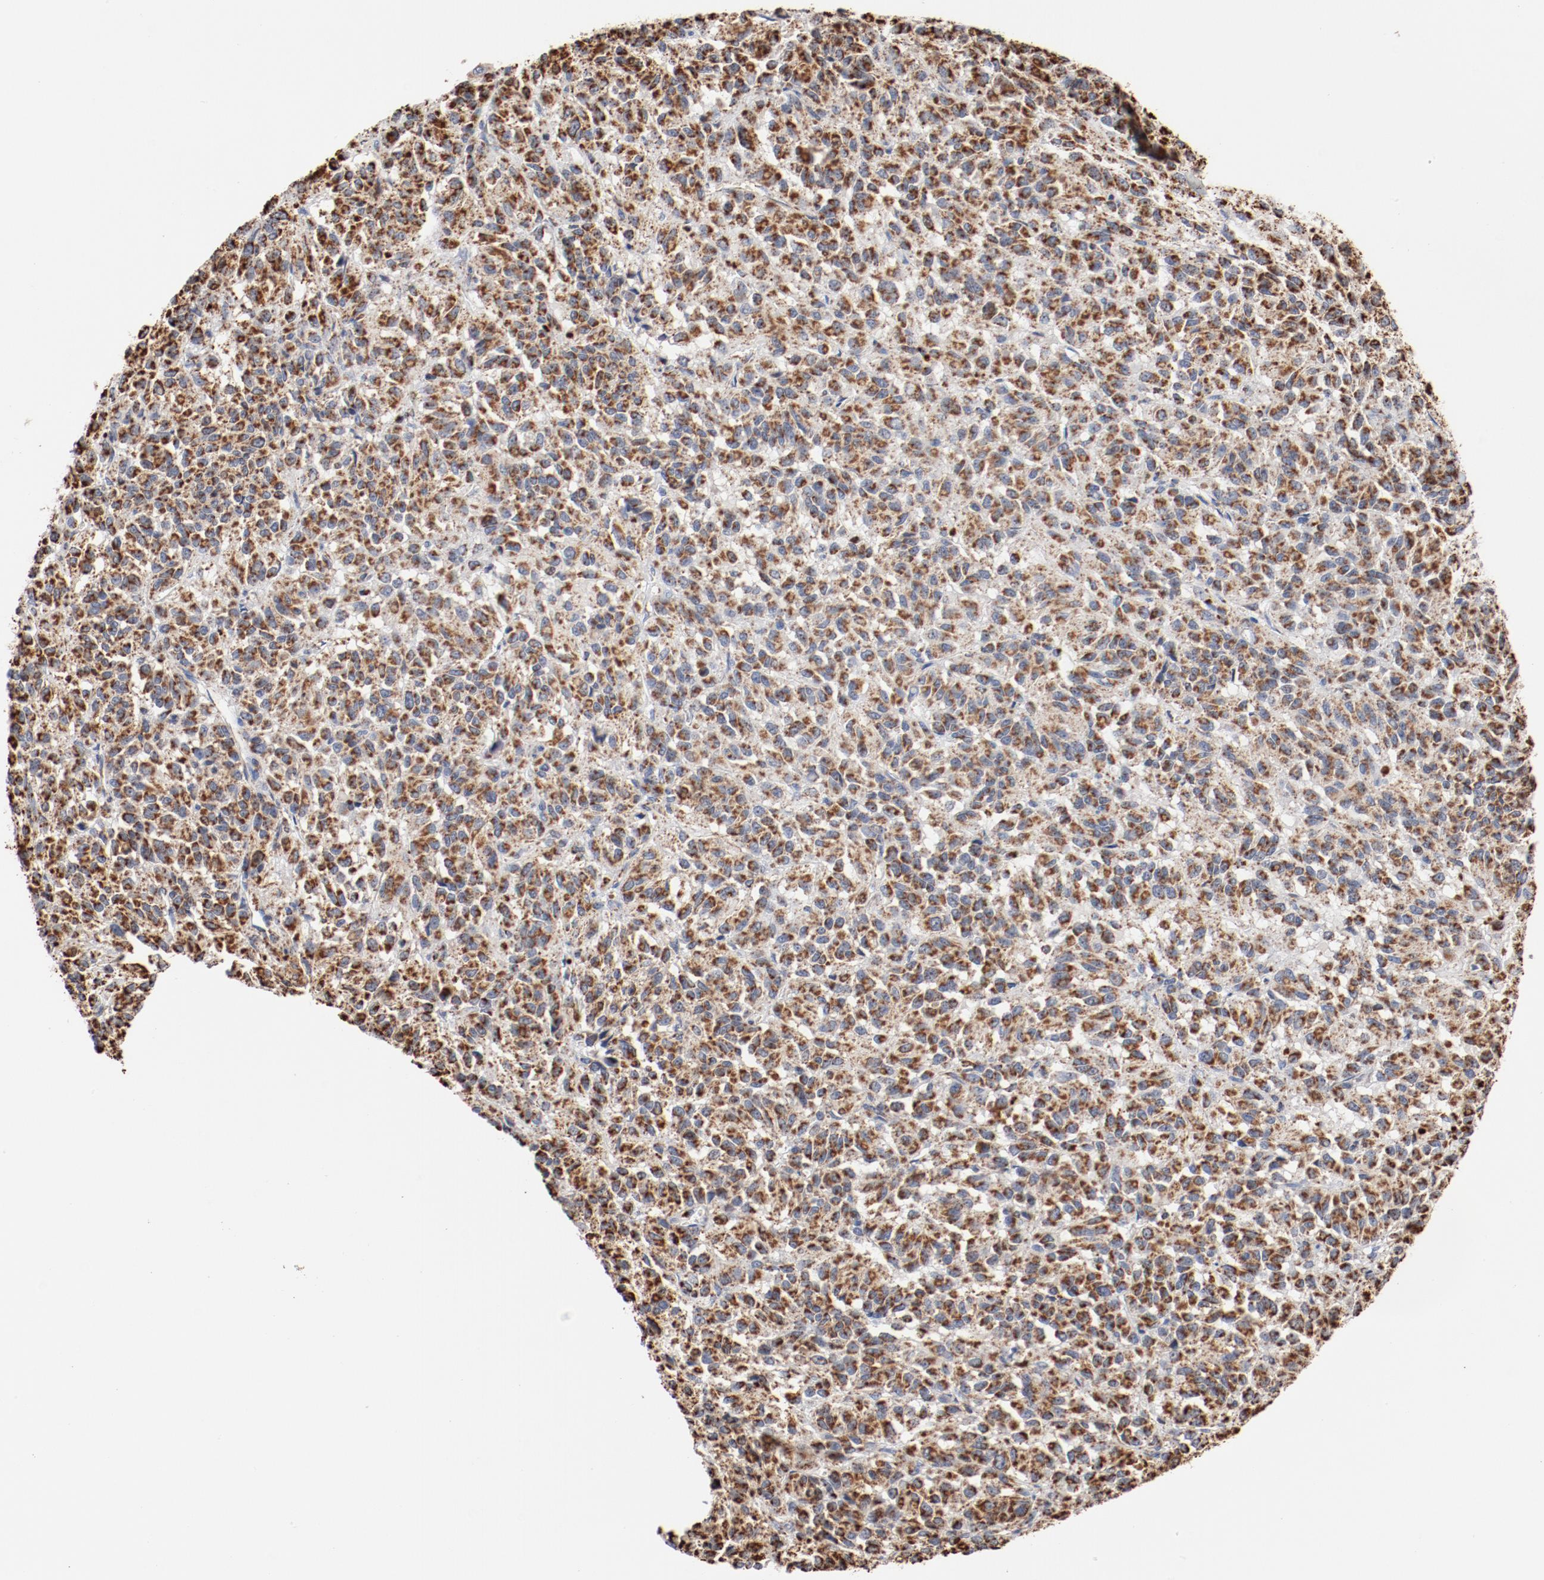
{"staining": {"intensity": "strong", "quantity": ">75%", "location": "cytoplasmic/membranous"}, "tissue": "melanoma", "cell_type": "Tumor cells", "image_type": "cancer", "snomed": [{"axis": "morphology", "description": "Malignant melanoma, Metastatic site"}, {"axis": "topography", "description": "Lung"}], "caption": "Melanoma stained for a protein demonstrates strong cytoplasmic/membranous positivity in tumor cells. Nuclei are stained in blue.", "gene": "NDUFS4", "patient": {"sex": "male", "age": 64}}